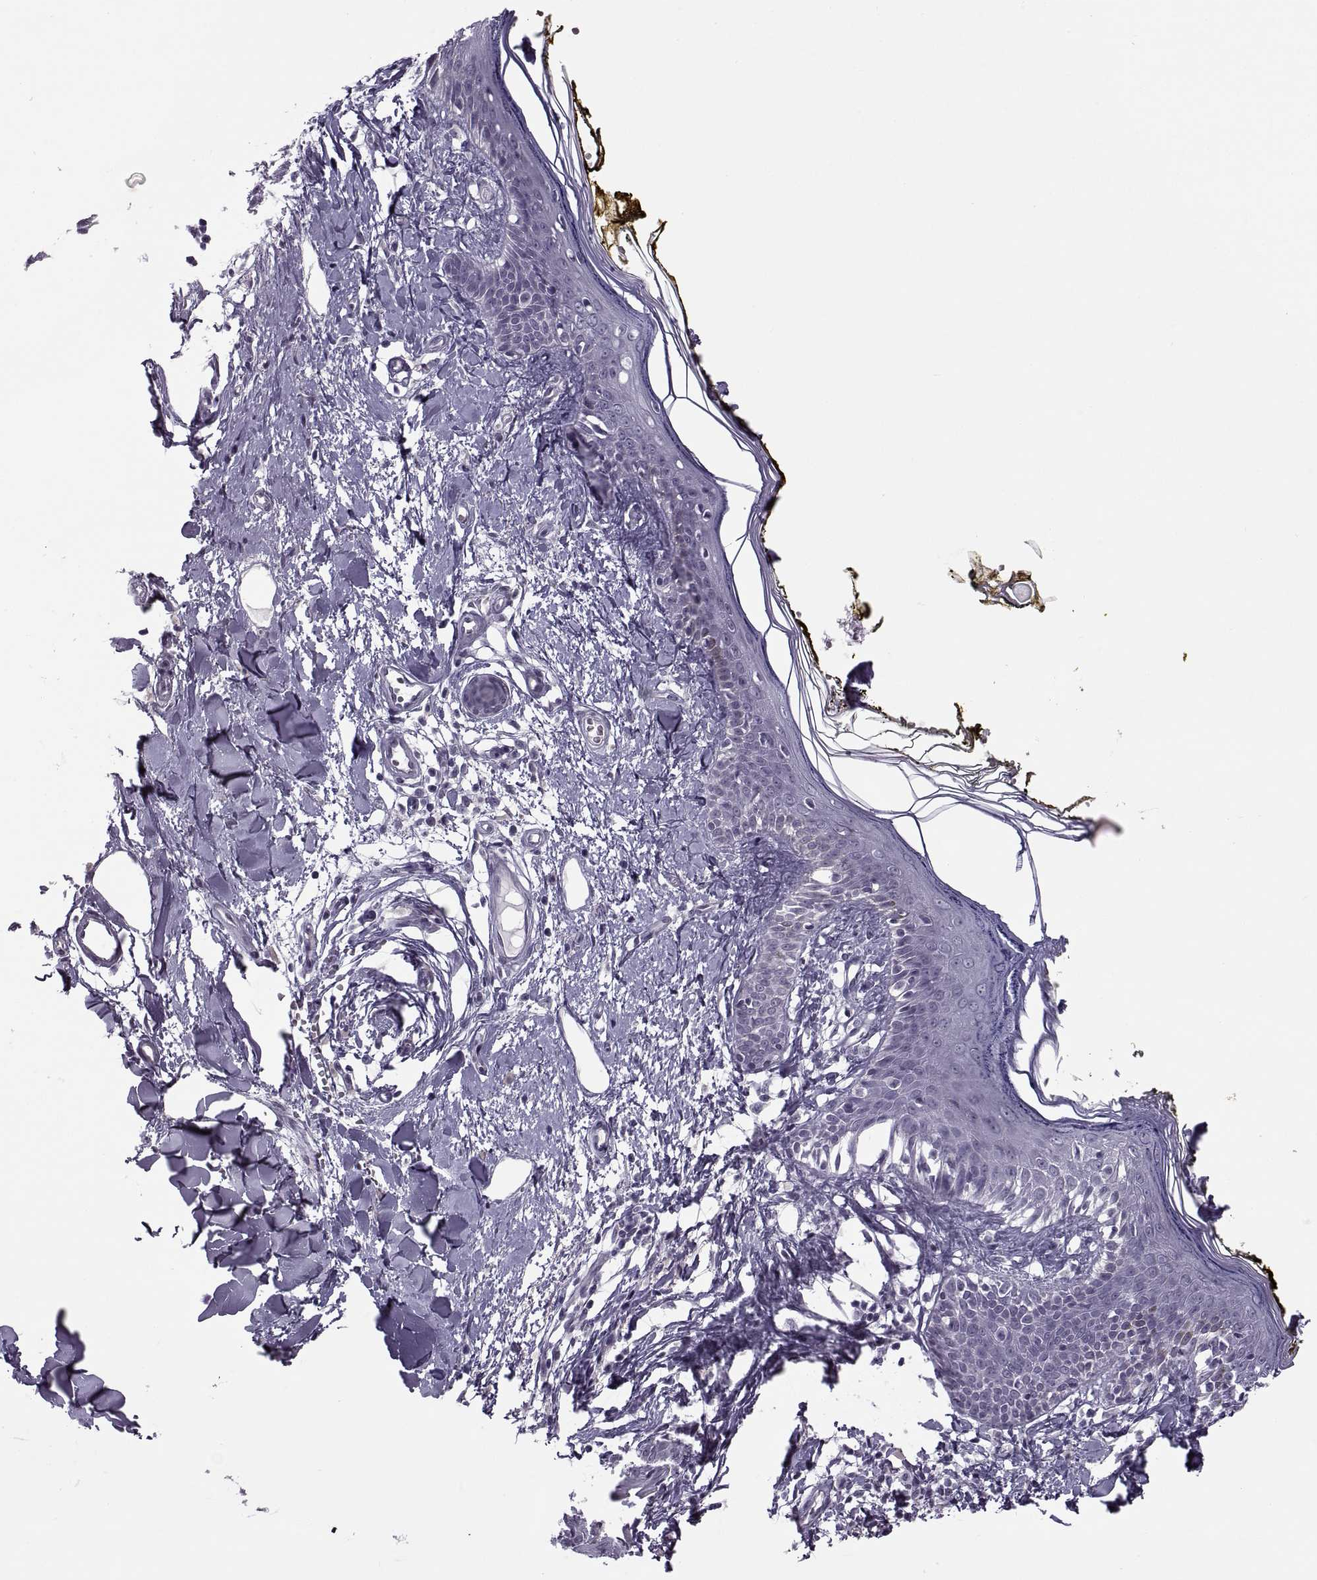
{"staining": {"intensity": "negative", "quantity": "none", "location": "none"}, "tissue": "skin", "cell_type": "Fibroblasts", "image_type": "normal", "snomed": [{"axis": "morphology", "description": "Normal tissue, NOS"}, {"axis": "topography", "description": "Skin"}], "caption": "This micrograph is of normal skin stained with immunohistochemistry (IHC) to label a protein in brown with the nuclei are counter-stained blue. There is no staining in fibroblasts. (Brightfield microscopy of DAB immunohistochemistry (IHC) at high magnification).", "gene": "TBC1D3B", "patient": {"sex": "male", "age": 76}}